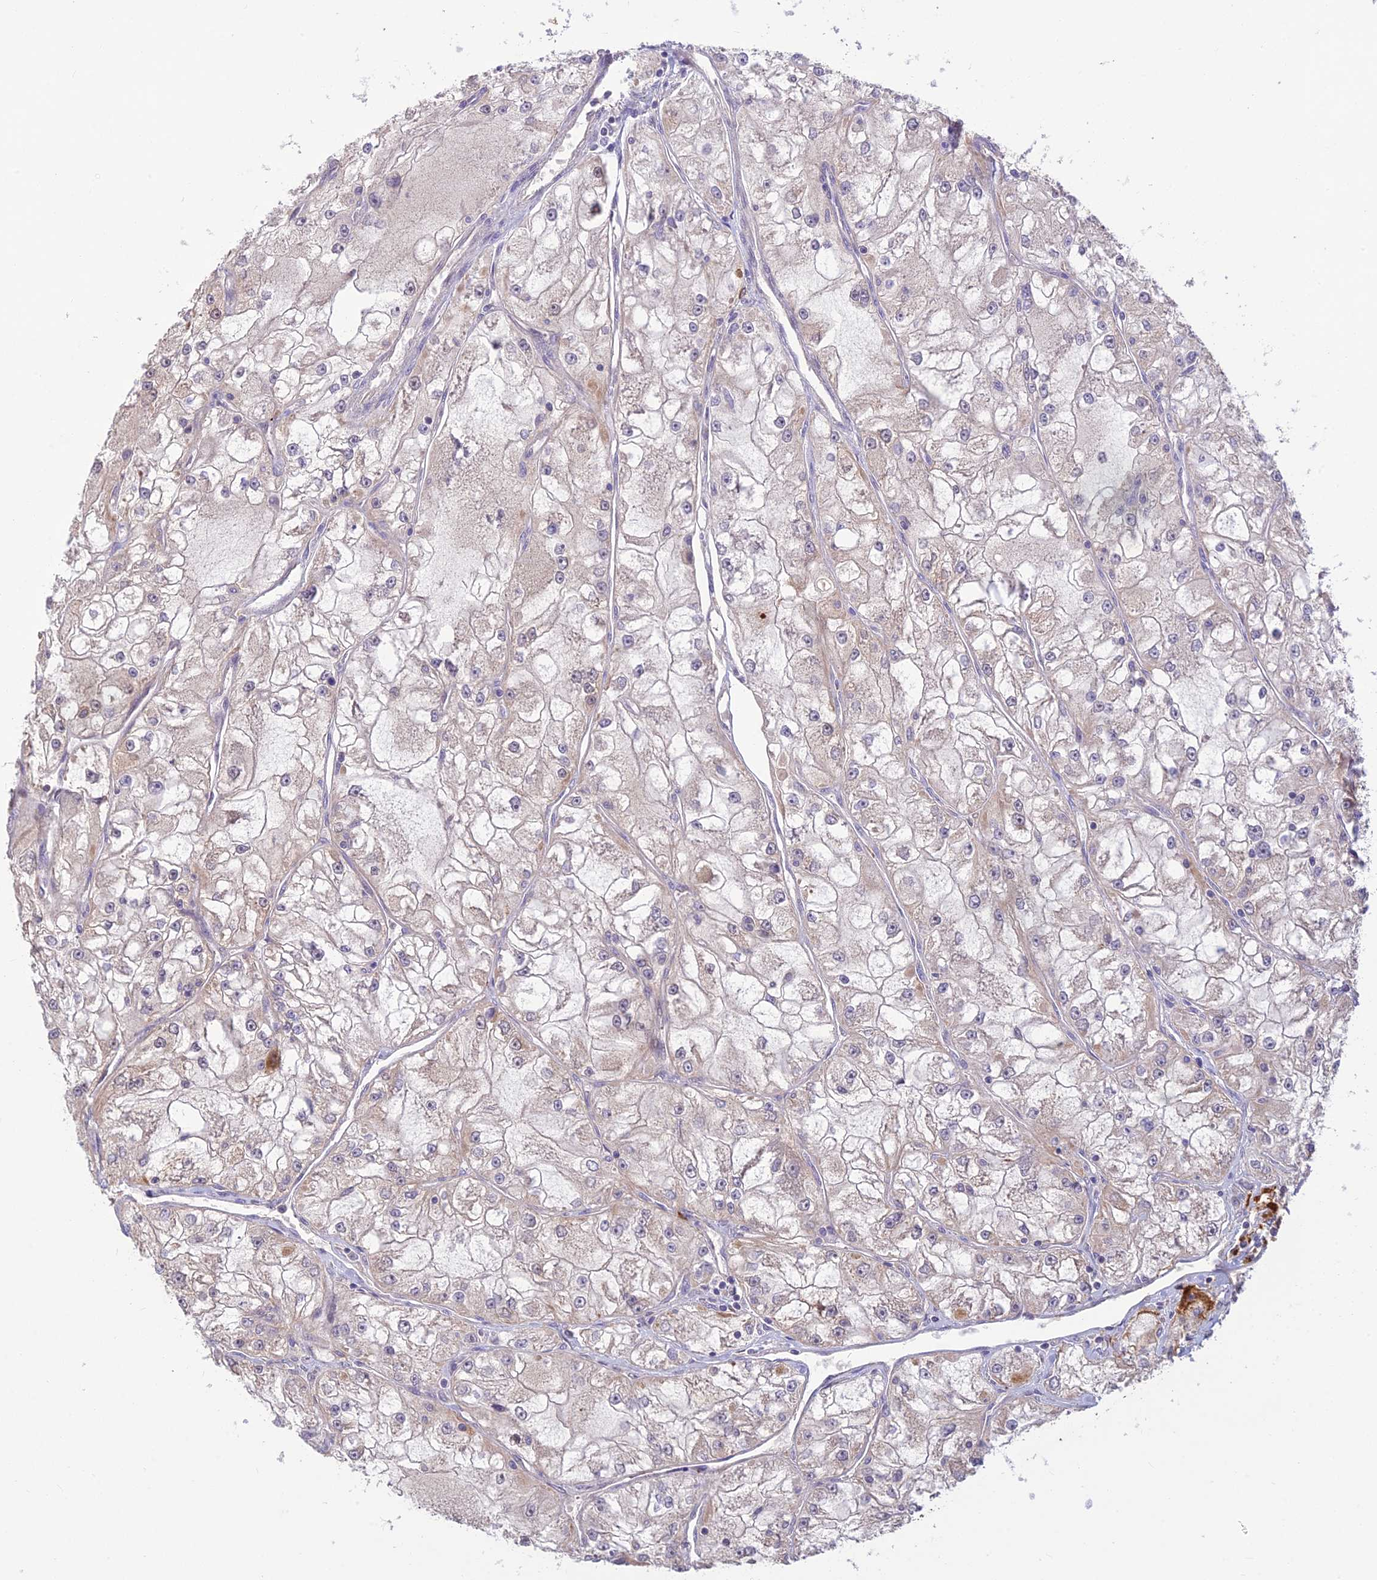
{"staining": {"intensity": "negative", "quantity": "none", "location": "none"}, "tissue": "renal cancer", "cell_type": "Tumor cells", "image_type": "cancer", "snomed": [{"axis": "morphology", "description": "Adenocarcinoma, NOS"}, {"axis": "topography", "description": "Kidney"}], "caption": "Renal cancer (adenocarcinoma) stained for a protein using IHC shows no positivity tumor cells.", "gene": "ASPDH", "patient": {"sex": "female", "age": 72}}